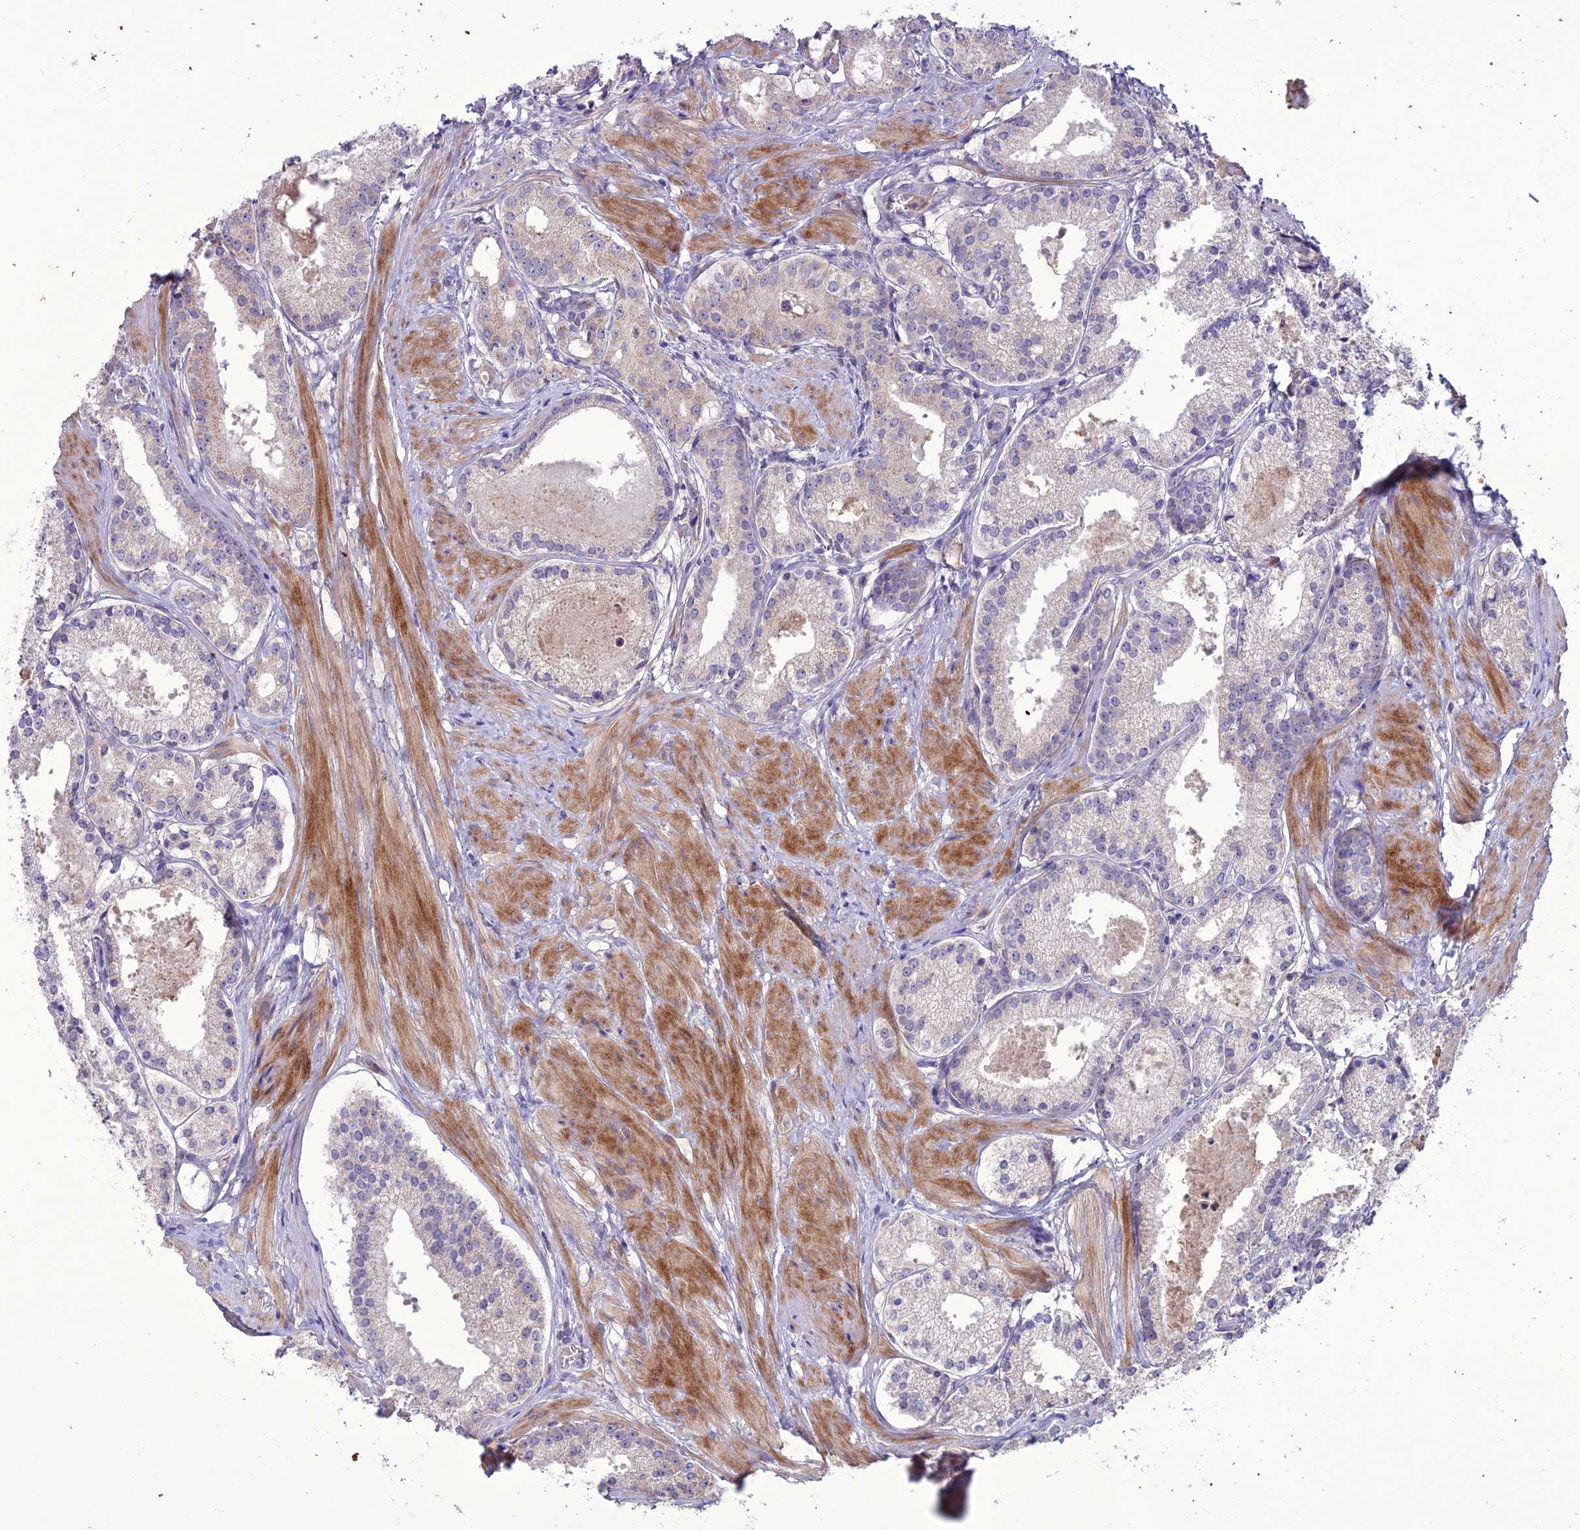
{"staining": {"intensity": "negative", "quantity": "none", "location": "none"}, "tissue": "prostate cancer", "cell_type": "Tumor cells", "image_type": "cancer", "snomed": [{"axis": "morphology", "description": "Adenocarcinoma, Low grade"}, {"axis": "topography", "description": "Prostate"}], "caption": "Low-grade adenocarcinoma (prostate) was stained to show a protein in brown. There is no significant expression in tumor cells. The staining is performed using DAB brown chromogen with nuclei counter-stained in using hematoxylin.", "gene": "C2orf76", "patient": {"sex": "male", "age": 57}}